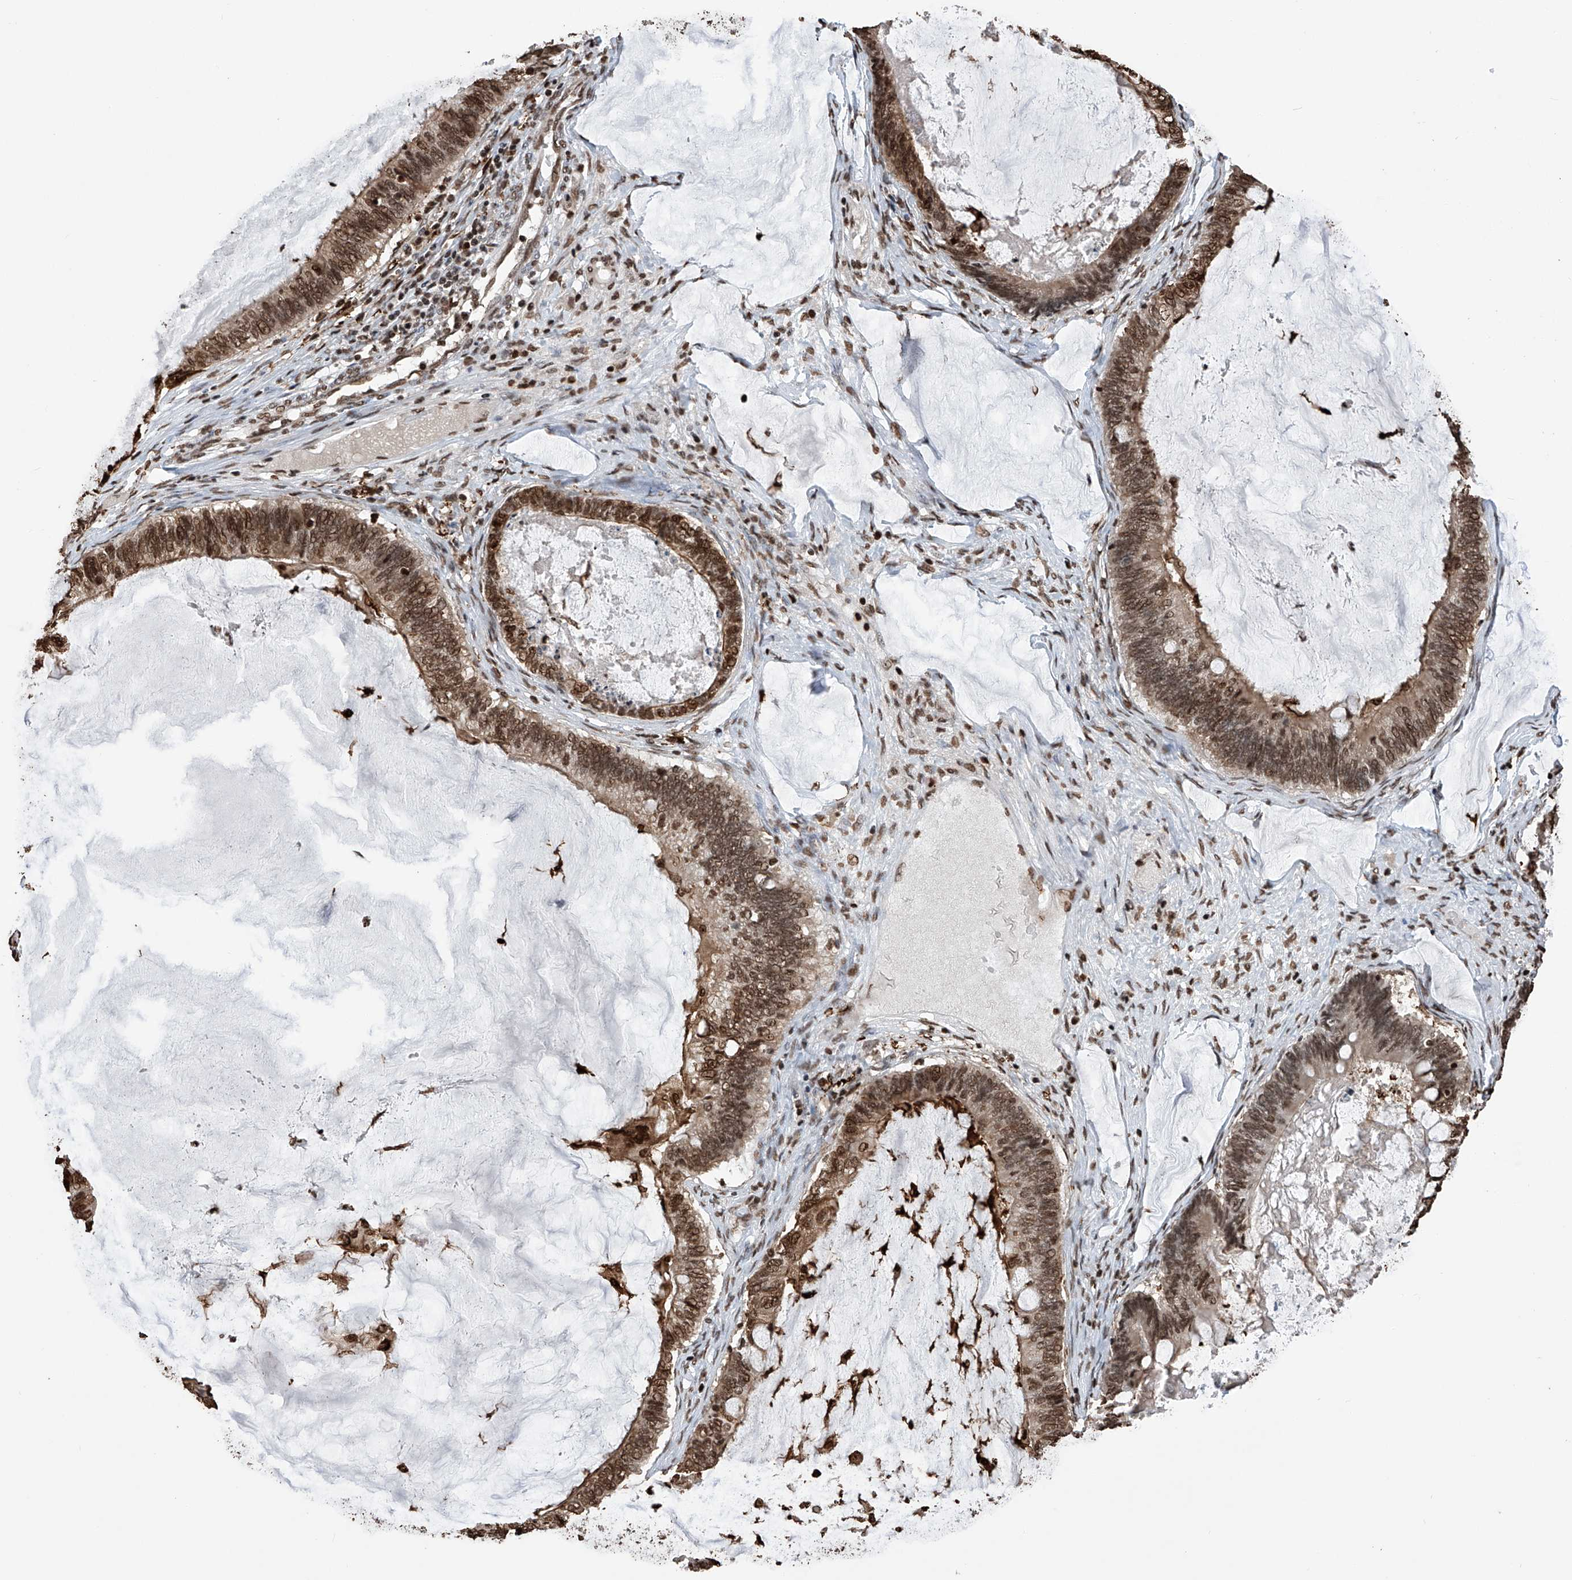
{"staining": {"intensity": "moderate", "quantity": ">75%", "location": "nuclear"}, "tissue": "ovarian cancer", "cell_type": "Tumor cells", "image_type": "cancer", "snomed": [{"axis": "morphology", "description": "Cystadenocarcinoma, mucinous, NOS"}, {"axis": "topography", "description": "Ovary"}], "caption": "A brown stain labels moderate nuclear expression of a protein in ovarian cancer (mucinous cystadenocarcinoma) tumor cells.", "gene": "CFAP410", "patient": {"sex": "female", "age": 61}}